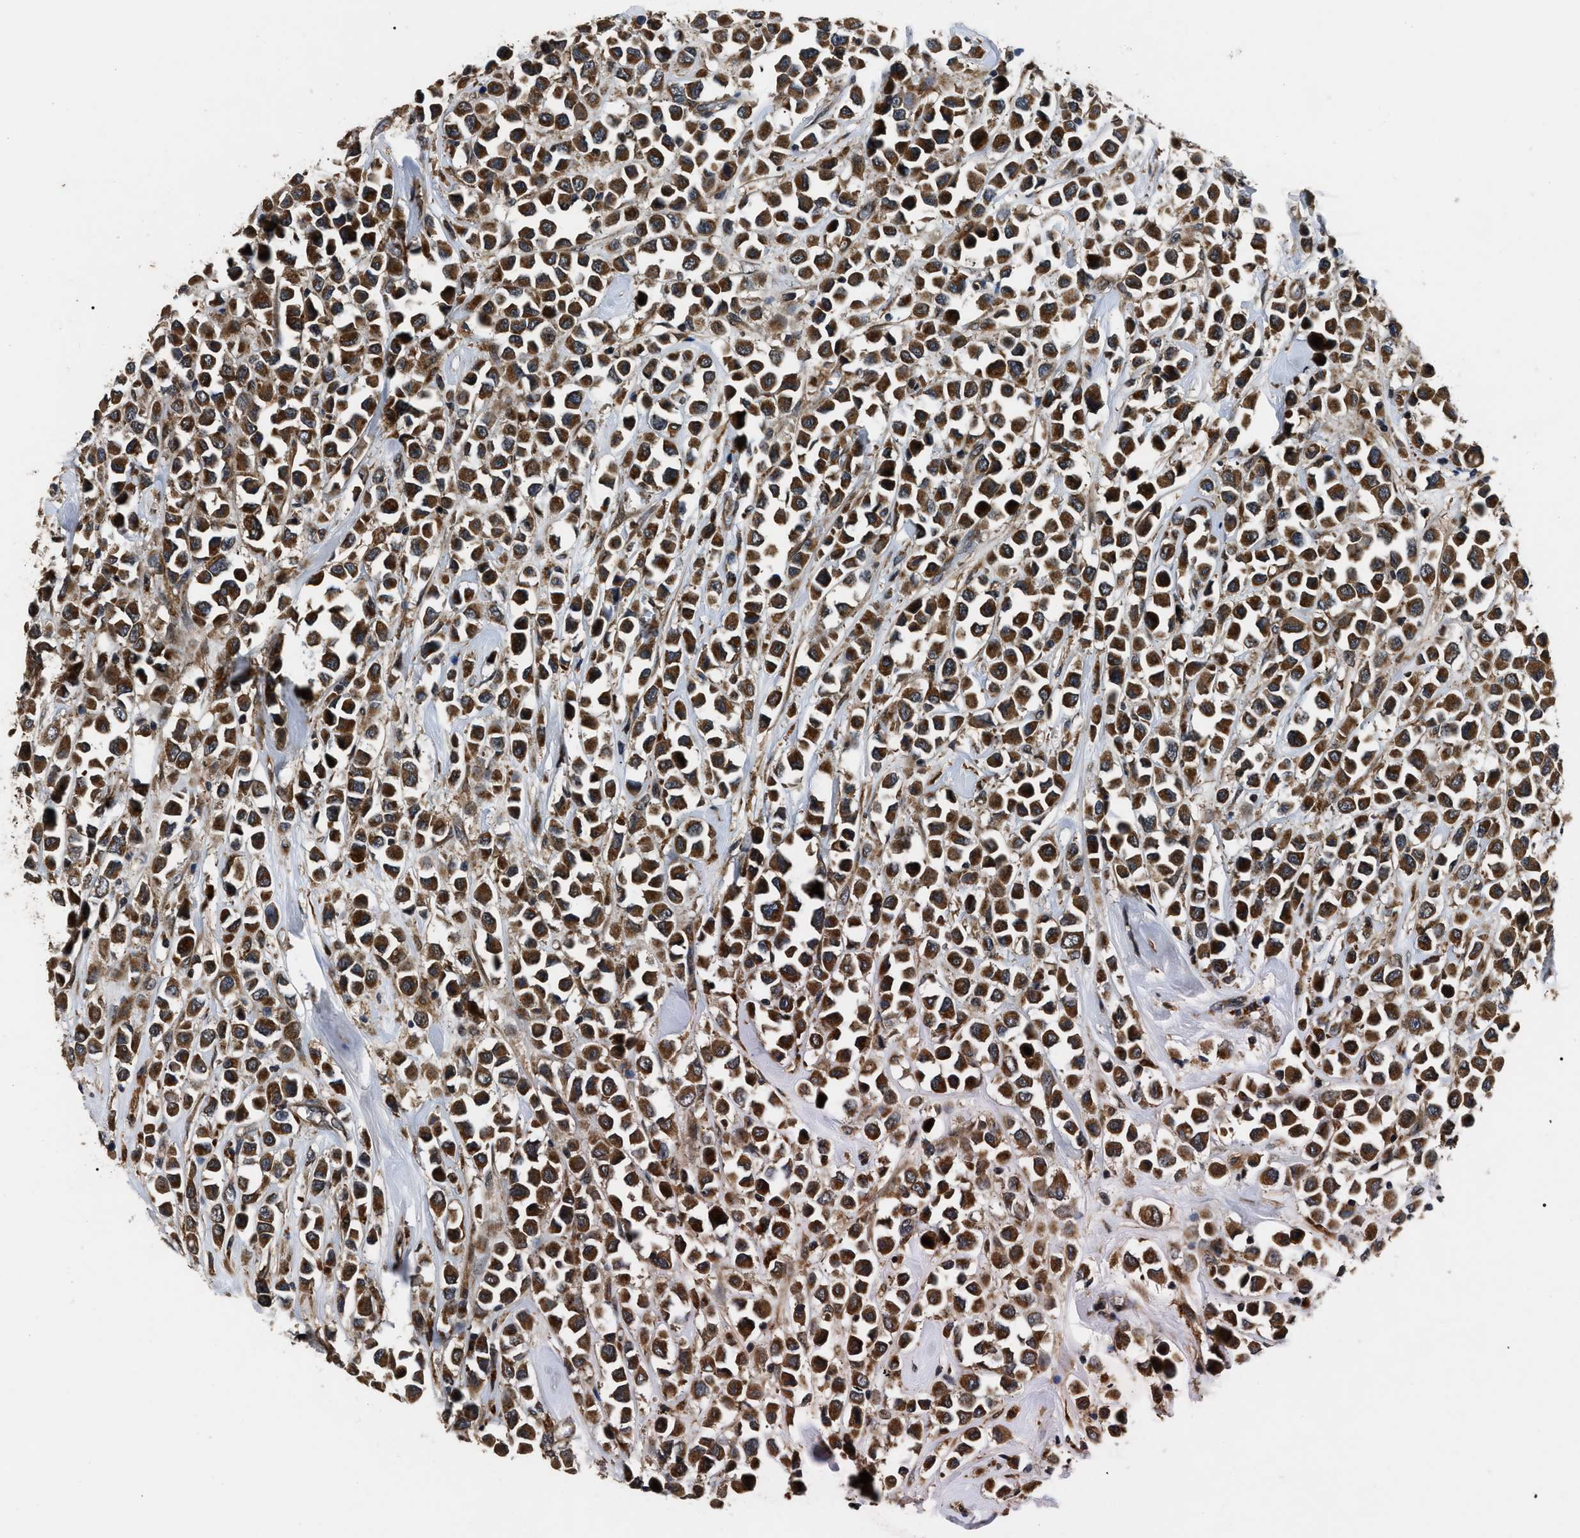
{"staining": {"intensity": "strong", "quantity": ">75%", "location": "cytoplasmic/membranous"}, "tissue": "breast cancer", "cell_type": "Tumor cells", "image_type": "cancer", "snomed": [{"axis": "morphology", "description": "Duct carcinoma"}, {"axis": "topography", "description": "Breast"}], "caption": "Immunohistochemical staining of human breast cancer (invasive ductal carcinoma) exhibits strong cytoplasmic/membranous protein positivity in about >75% of tumor cells.", "gene": "PPWD1", "patient": {"sex": "female", "age": 61}}